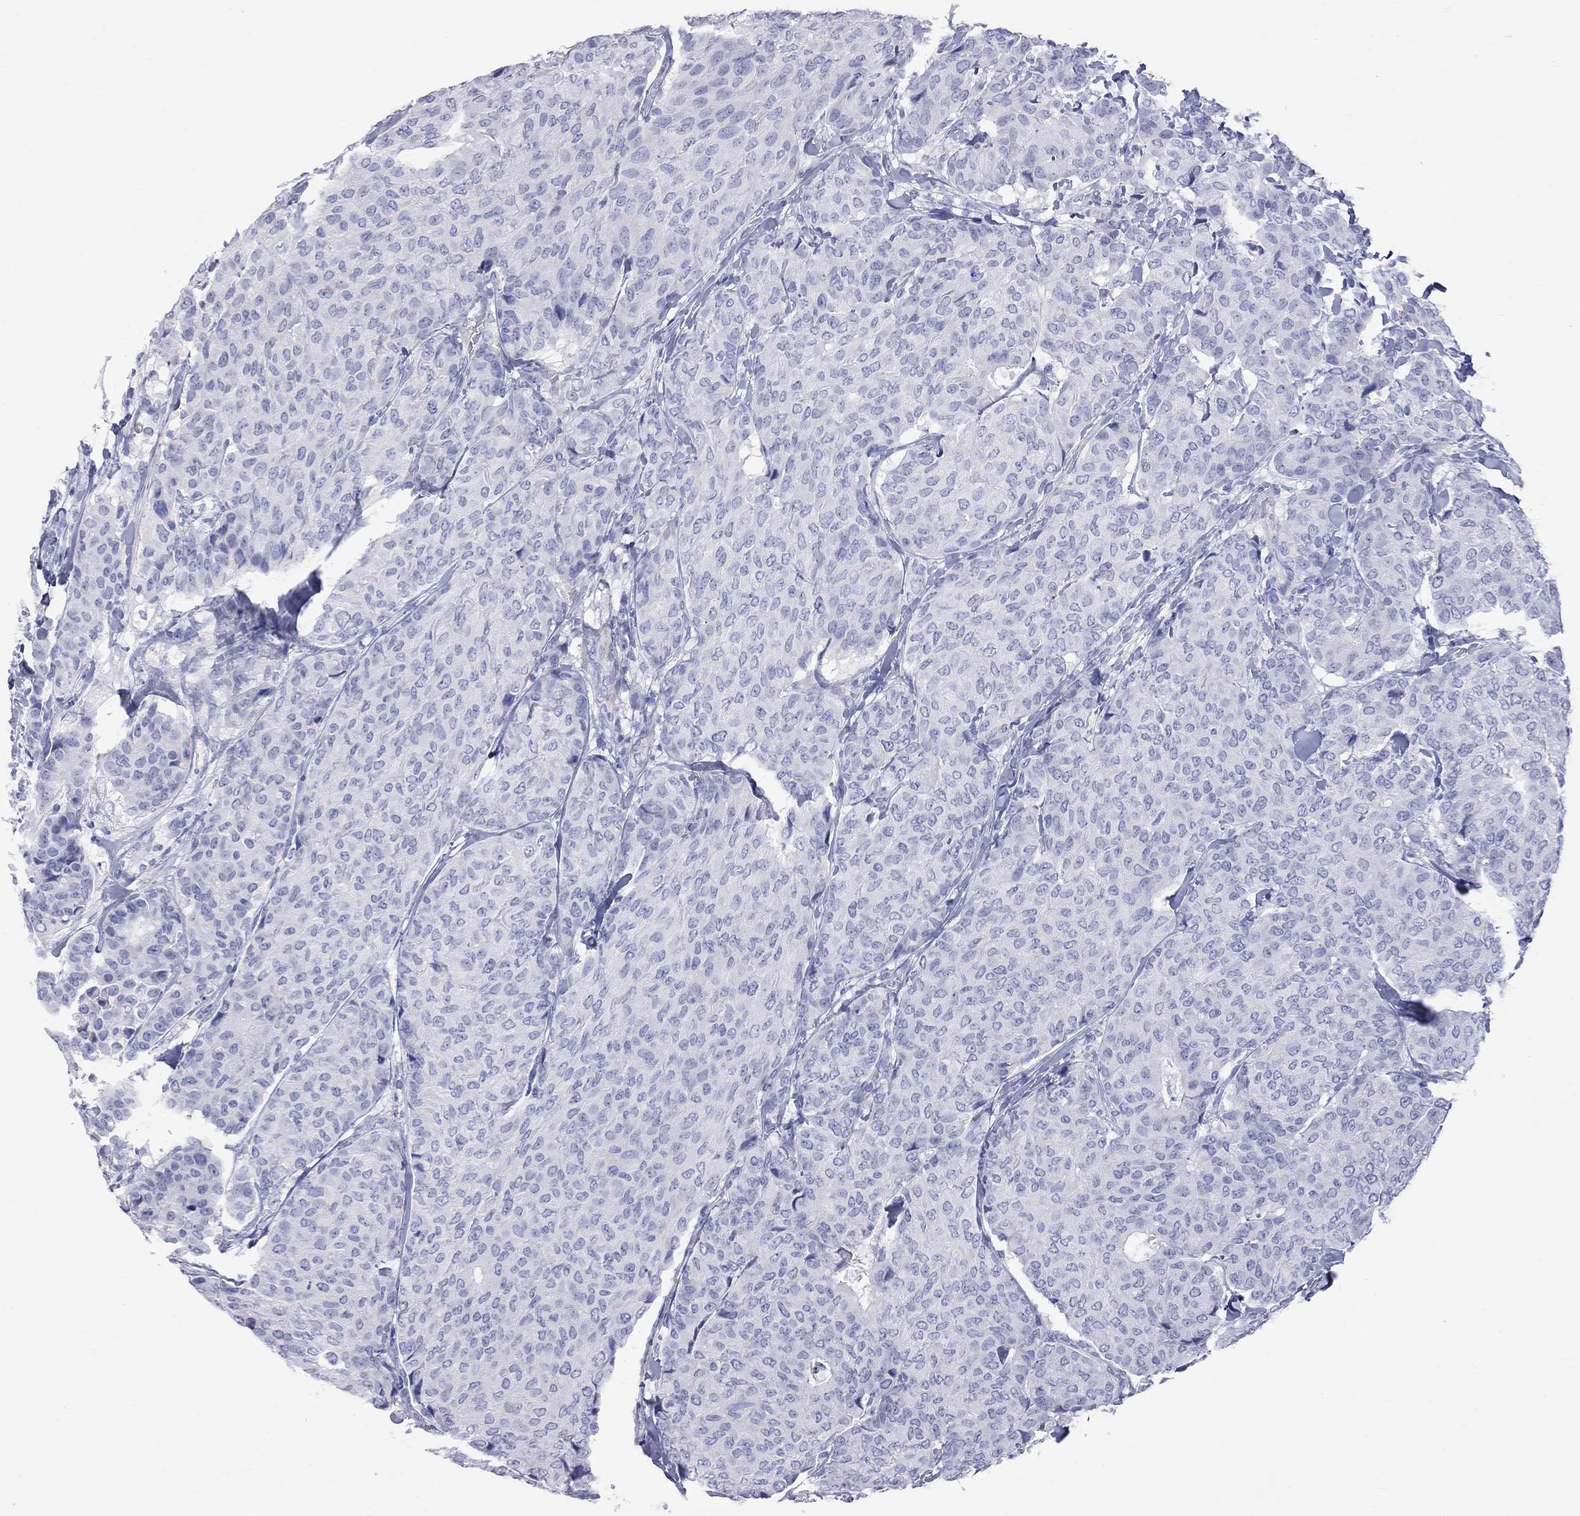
{"staining": {"intensity": "negative", "quantity": "none", "location": "none"}, "tissue": "breast cancer", "cell_type": "Tumor cells", "image_type": "cancer", "snomed": [{"axis": "morphology", "description": "Duct carcinoma"}, {"axis": "topography", "description": "Breast"}], "caption": "Protein analysis of breast cancer (invasive ductal carcinoma) displays no significant expression in tumor cells. (DAB immunohistochemistry (IHC), high magnification).", "gene": "S100A3", "patient": {"sex": "female", "age": 75}}